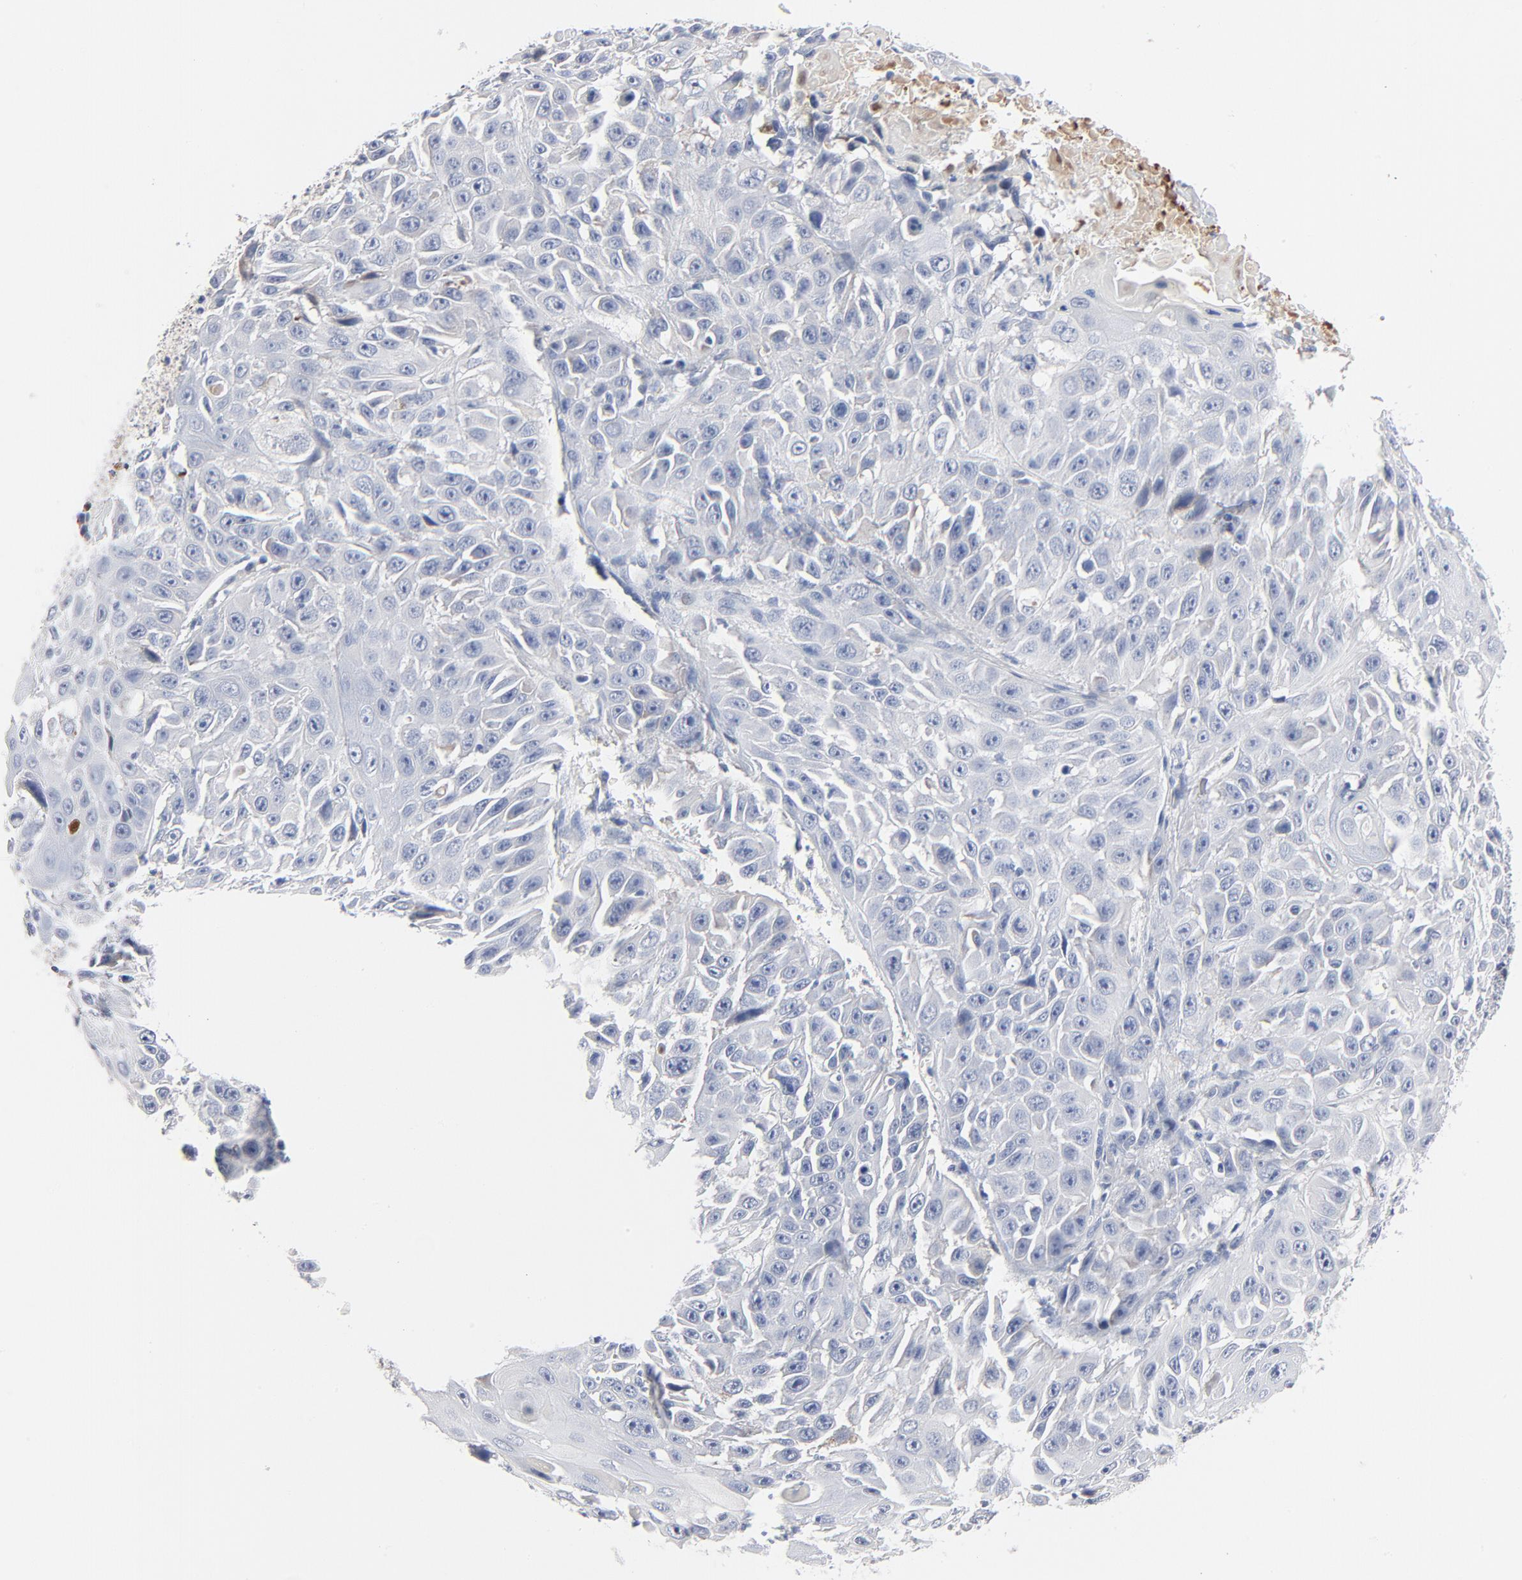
{"staining": {"intensity": "negative", "quantity": "none", "location": "none"}, "tissue": "cervical cancer", "cell_type": "Tumor cells", "image_type": "cancer", "snomed": [{"axis": "morphology", "description": "Squamous cell carcinoma, NOS"}, {"axis": "topography", "description": "Cervix"}], "caption": "Cervical squamous cell carcinoma stained for a protein using IHC reveals no positivity tumor cells.", "gene": "SERPINA4", "patient": {"sex": "female", "age": 39}}